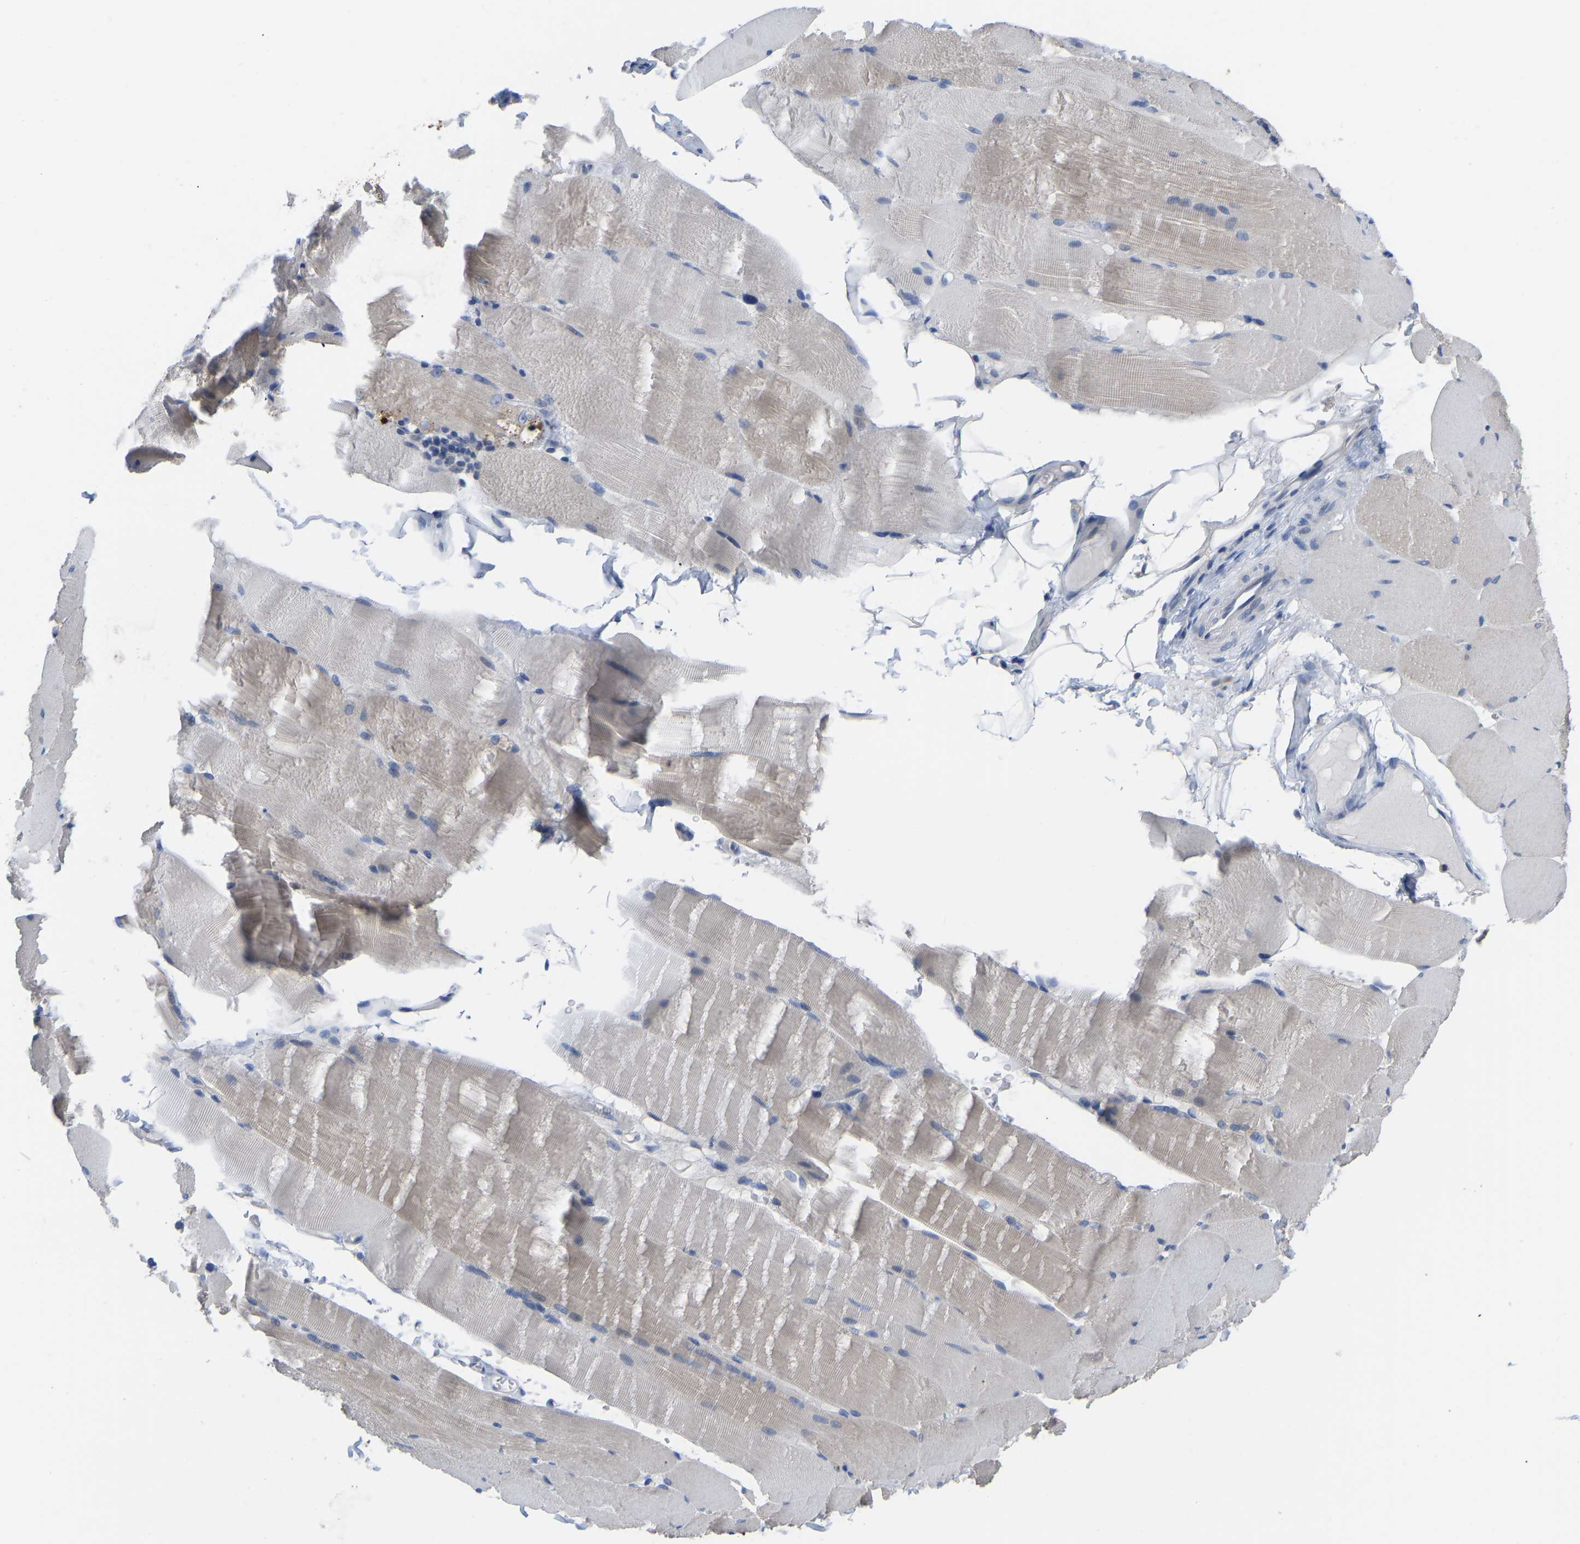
{"staining": {"intensity": "moderate", "quantity": "<25%", "location": "cytoplasmic/membranous"}, "tissue": "skeletal muscle", "cell_type": "Myocytes", "image_type": "normal", "snomed": [{"axis": "morphology", "description": "Normal tissue, NOS"}, {"axis": "topography", "description": "Skin"}, {"axis": "topography", "description": "Skeletal muscle"}], "caption": "Immunohistochemistry image of benign skeletal muscle: human skeletal muscle stained using IHC exhibits low levels of moderate protein expression localized specifically in the cytoplasmic/membranous of myocytes, appearing as a cytoplasmic/membranous brown color.", "gene": "OLIG2", "patient": {"sex": "male", "age": 83}}